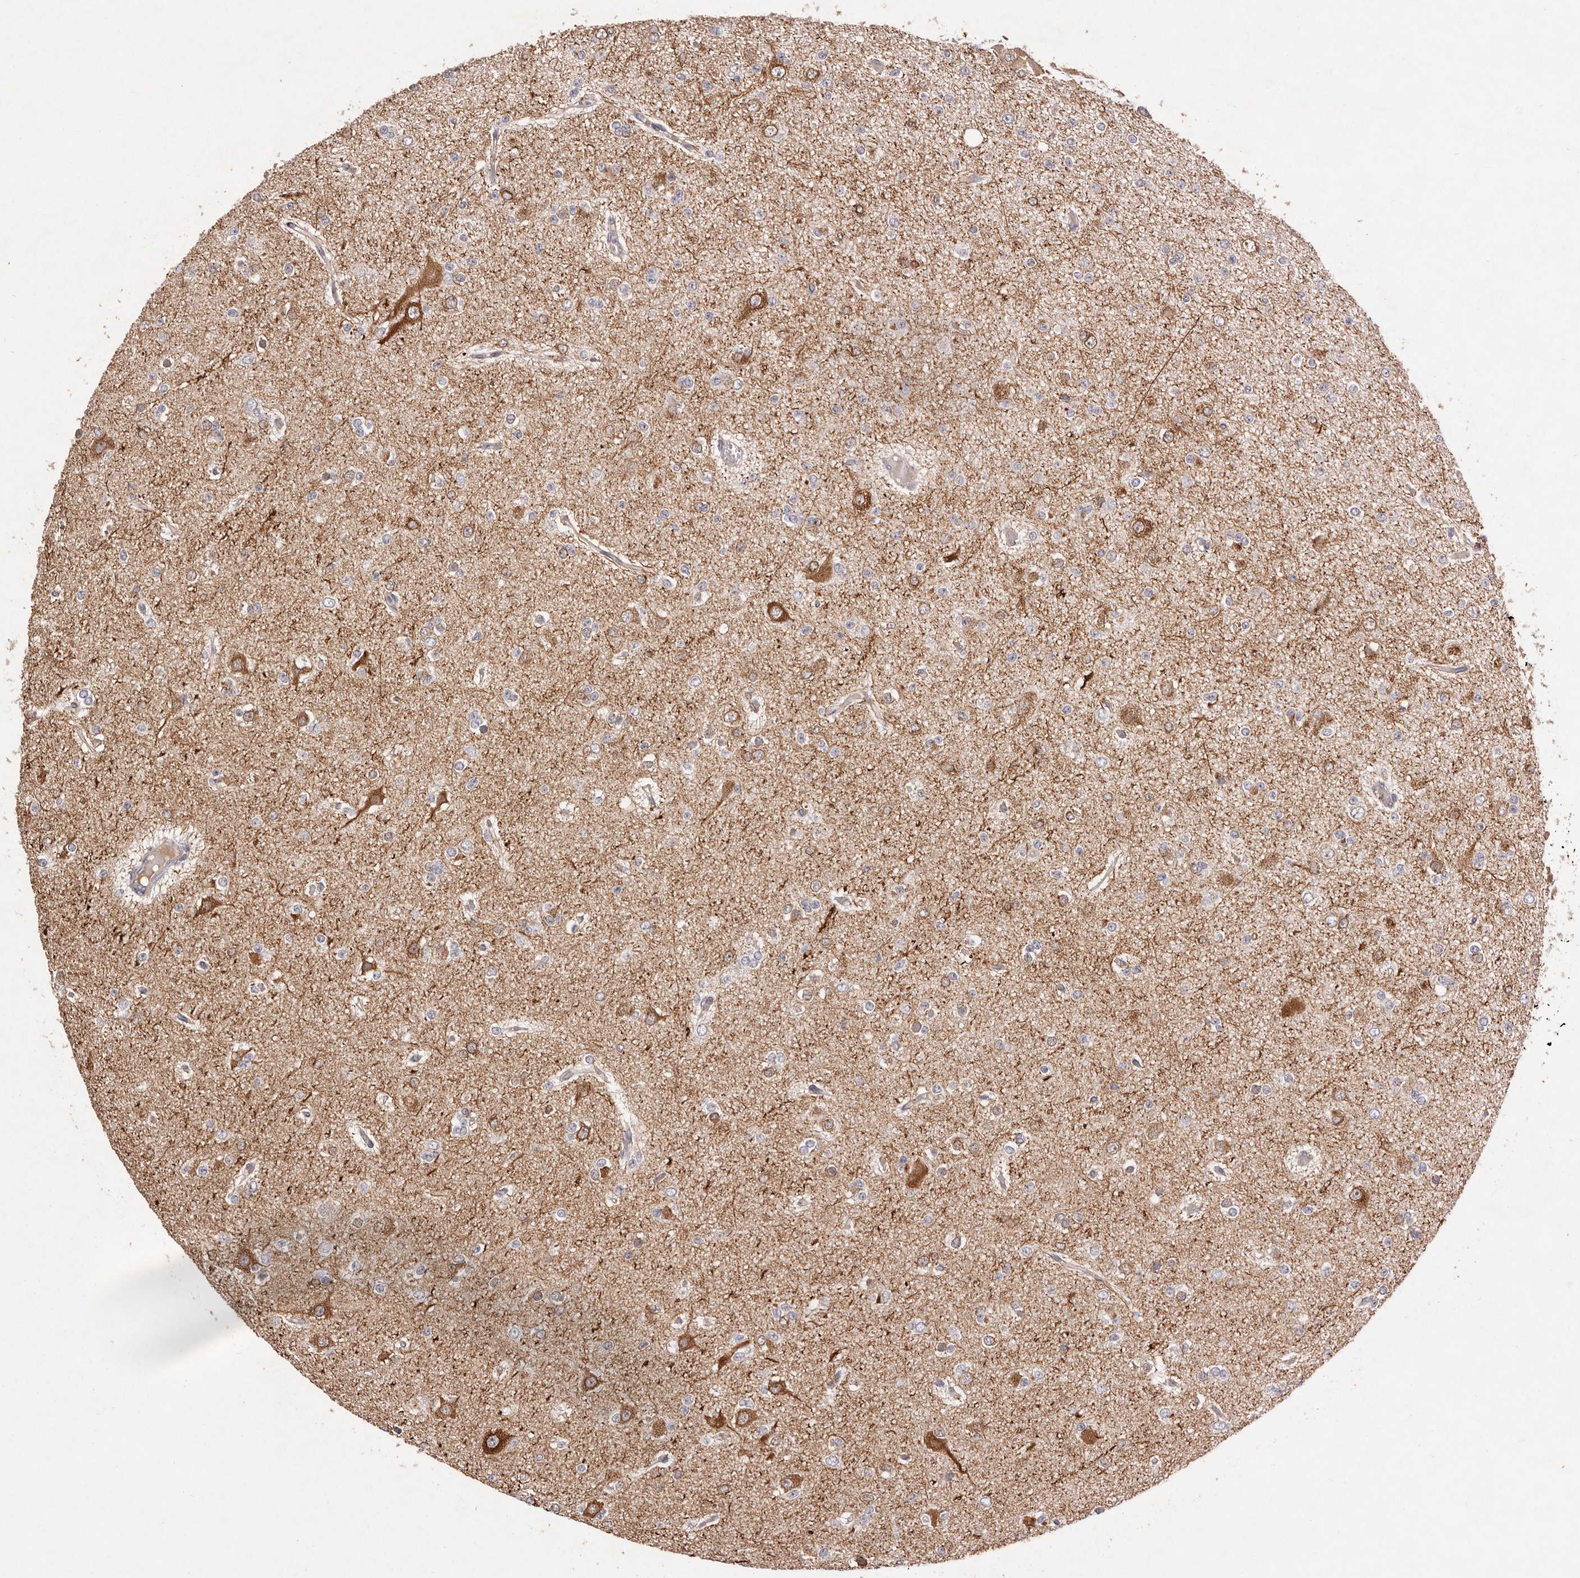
{"staining": {"intensity": "negative", "quantity": "none", "location": "none"}, "tissue": "glioma", "cell_type": "Tumor cells", "image_type": "cancer", "snomed": [{"axis": "morphology", "description": "Glioma, malignant, Low grade"}, {"axis": "topography", "description": "Brain"}], "caption": "This is a micrograph of immunohistochemistry (IHC) staining of malignant glioma (low-grade), which shows no staining in tumor cells. (Immunohistochemistry, brightfield microscopy, high magnification).", "gene": "DOP1A", "patient": {"sex": "female", "age": 22}}